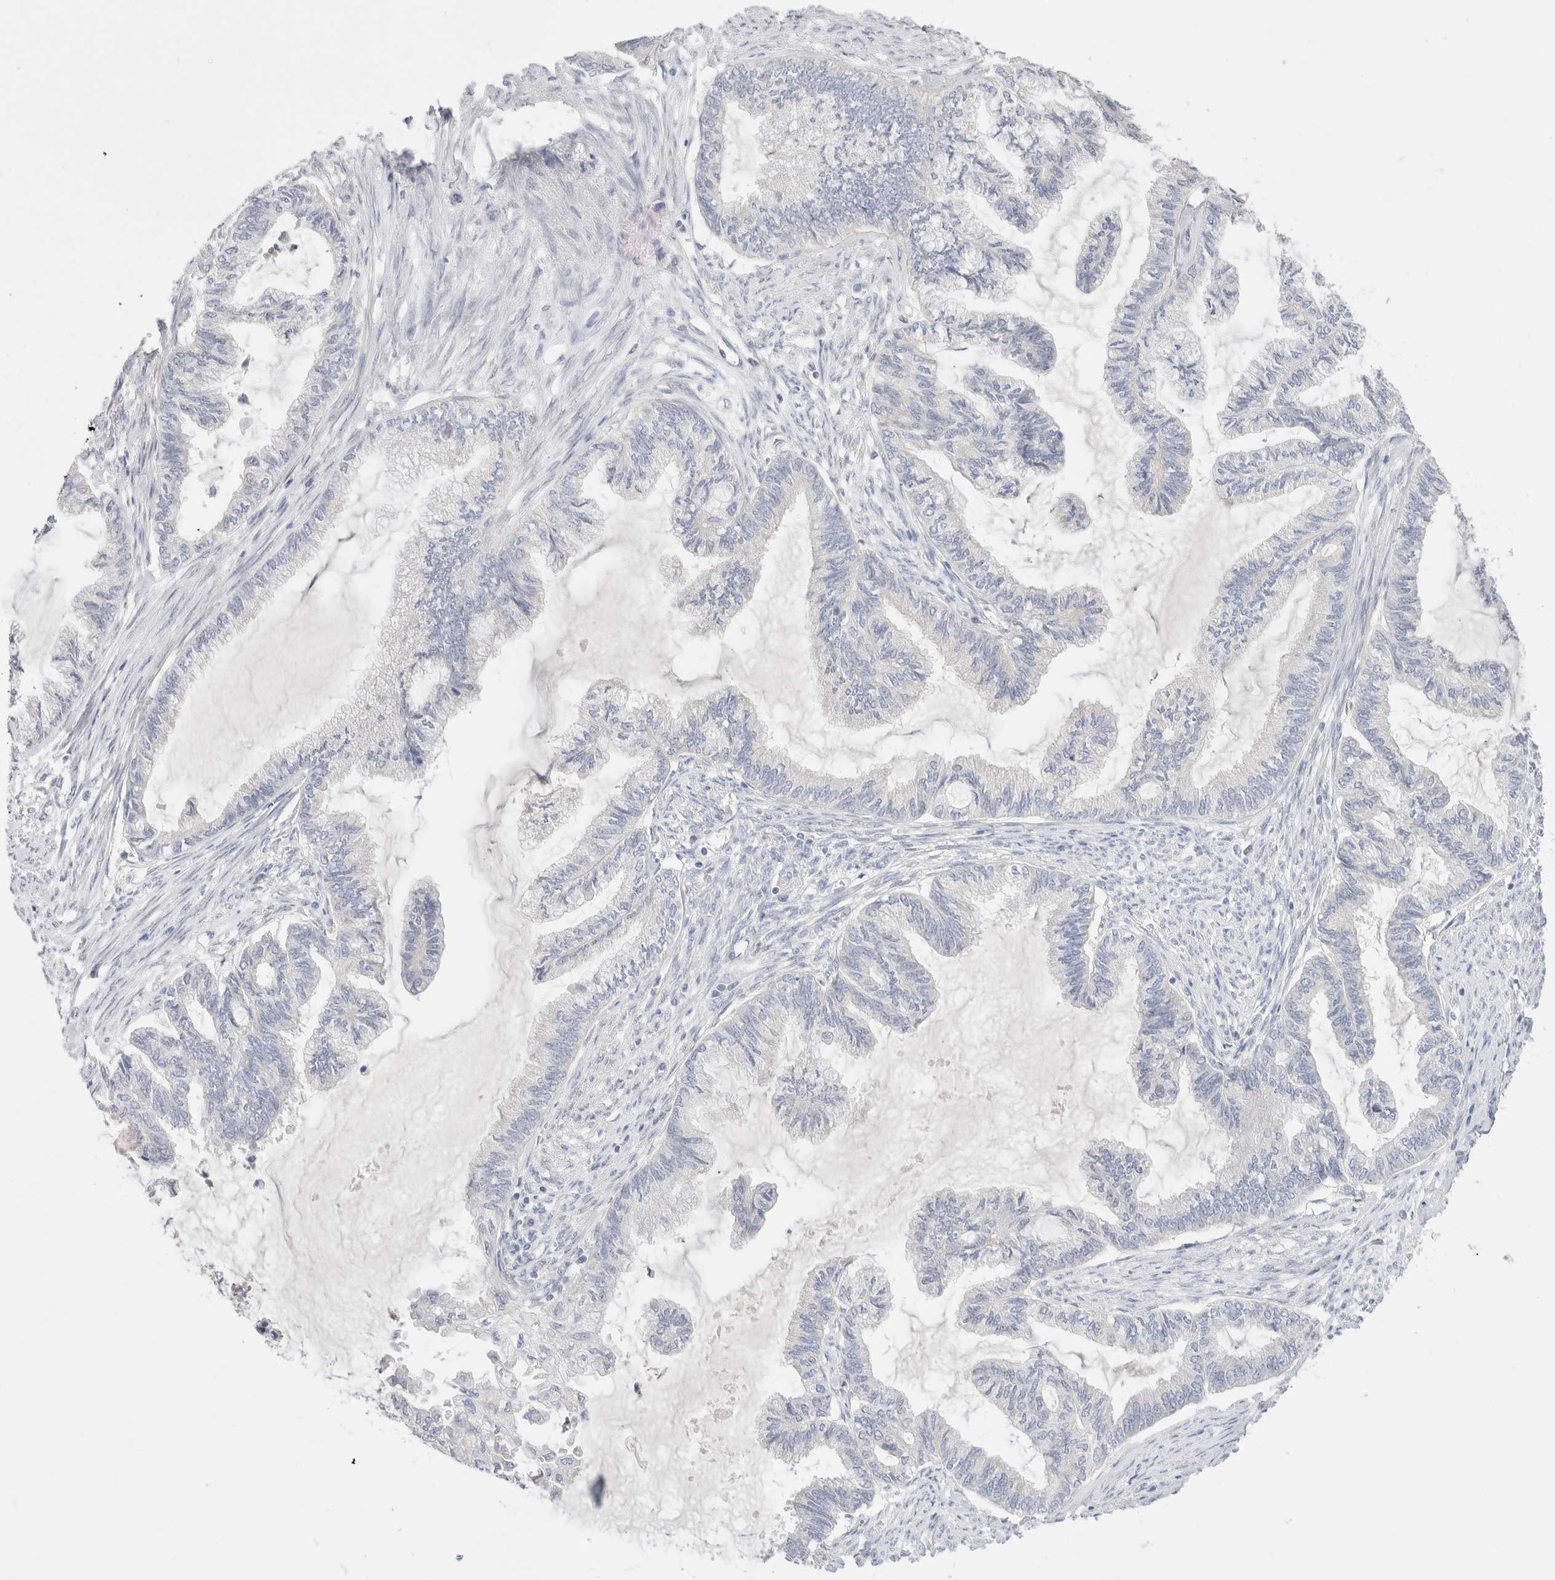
{"staining": {"intensity": "negative", "quantity": "none", "location": "none"}, "tissue": "endometrial cancer", "cell_type": "Tumor cells", "image_type": "cancer", "snomed": [{"axis": "morphology", "description": "Adenocarcinoma, NOS"}, {"axis": "topography", "description": "Endometrium"}], "caption": "Protein analysis of endometrial cancer (adenocarcinoma) exhibits no significant expression in tumor cells.", "gene": "SPATA20", "patient": {"sex": "female", "age": 86}}